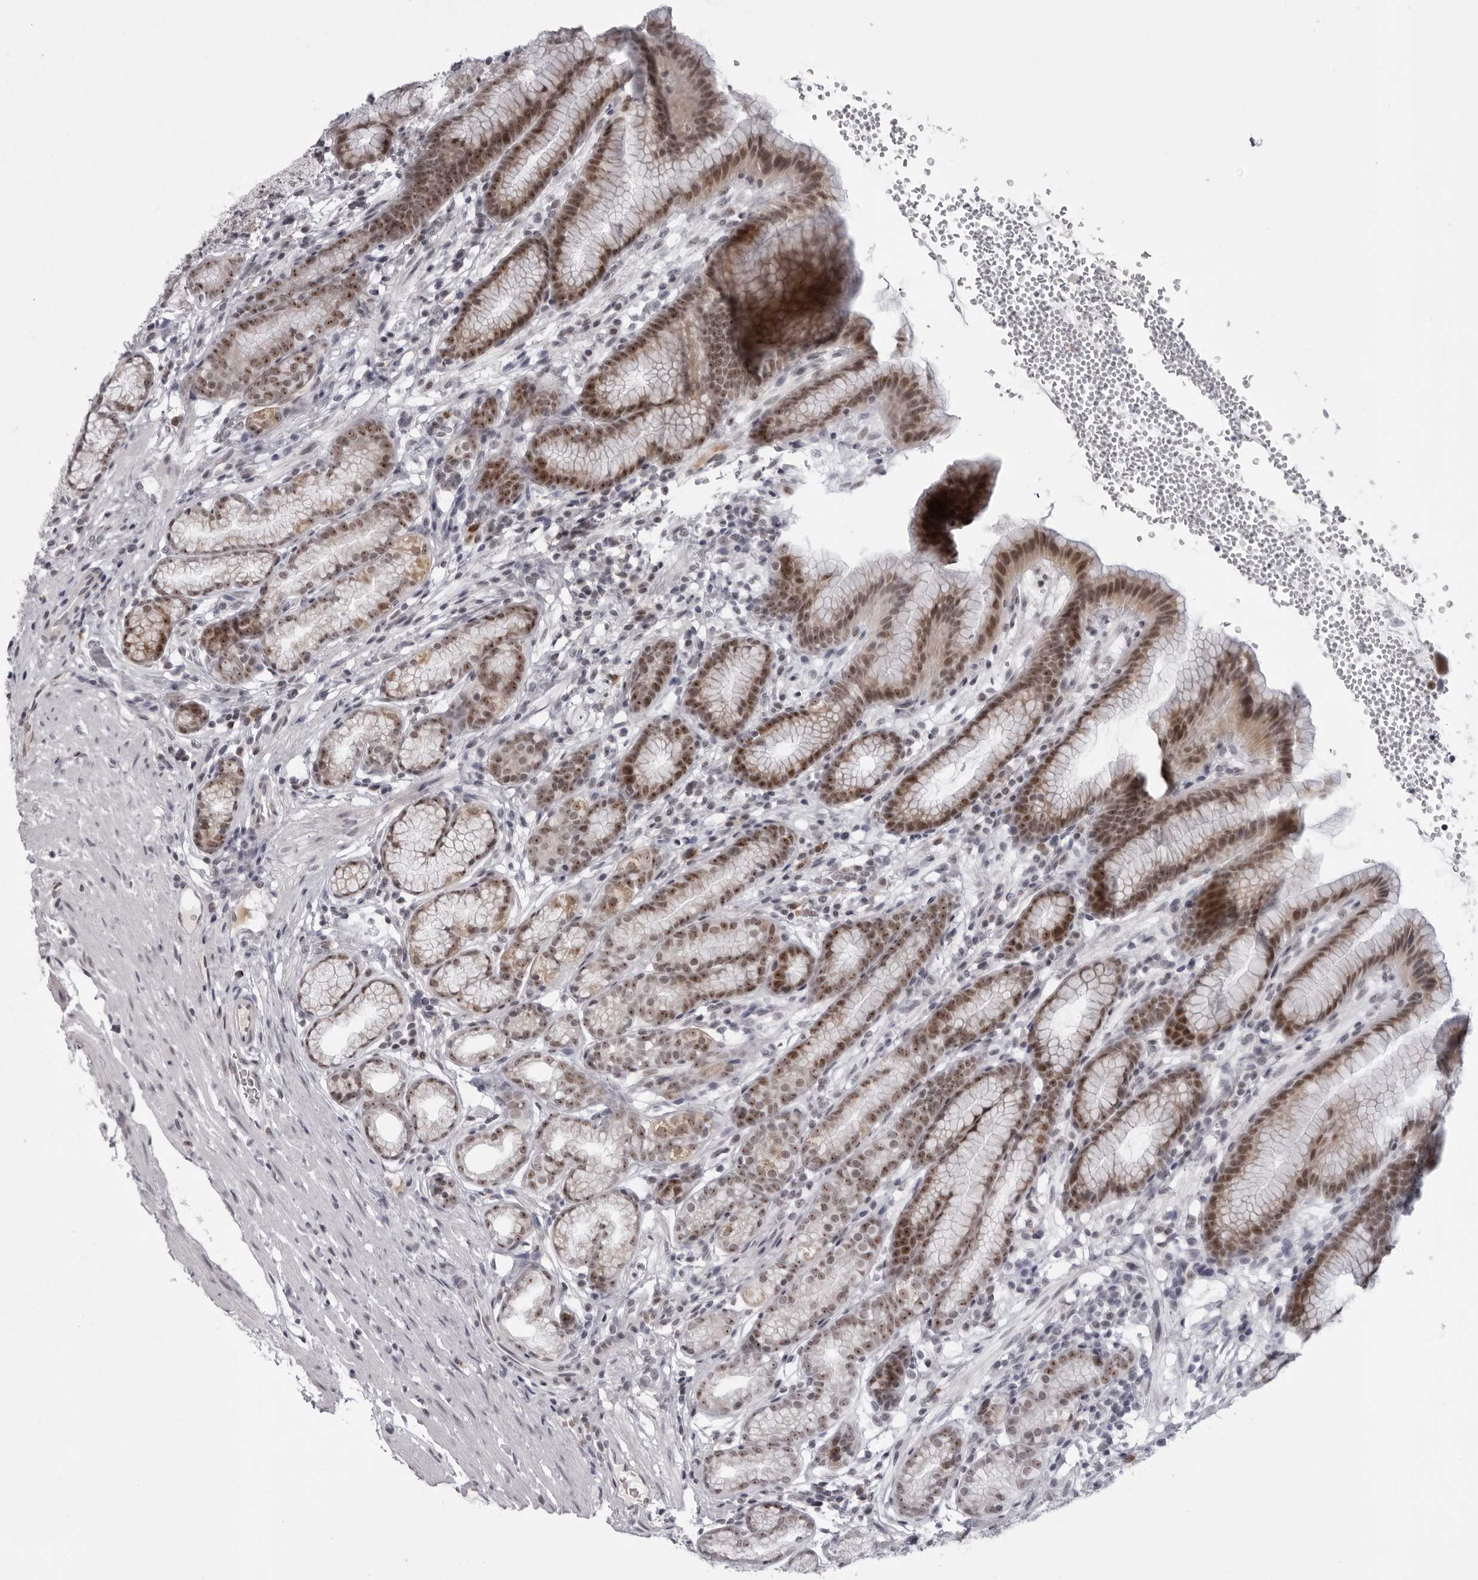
{"staining": {"intensity": "strong", "quantity": ">75%", "location": "cytoplasmic/membranous,nuclear"}, "tissue": "stomach", "cell_type": "Glandular cells", "image_type": "normal", "snomed": [{"axis": "morphology", "description": "Normal tissue, NOS"}, {"axis": "topography", "description": "Stomach"}], "caption": "Immunohistochemical staining of normal human stomach demonstrates strong cytoplasmic/membranous,nuclear protein positivity in approximately >75% of glandular cells. (Brightfield microscopy of DAB IHC at high magnification).", "gene": "EXOSC10", "patient": {"sex": "male", "age": 42}}